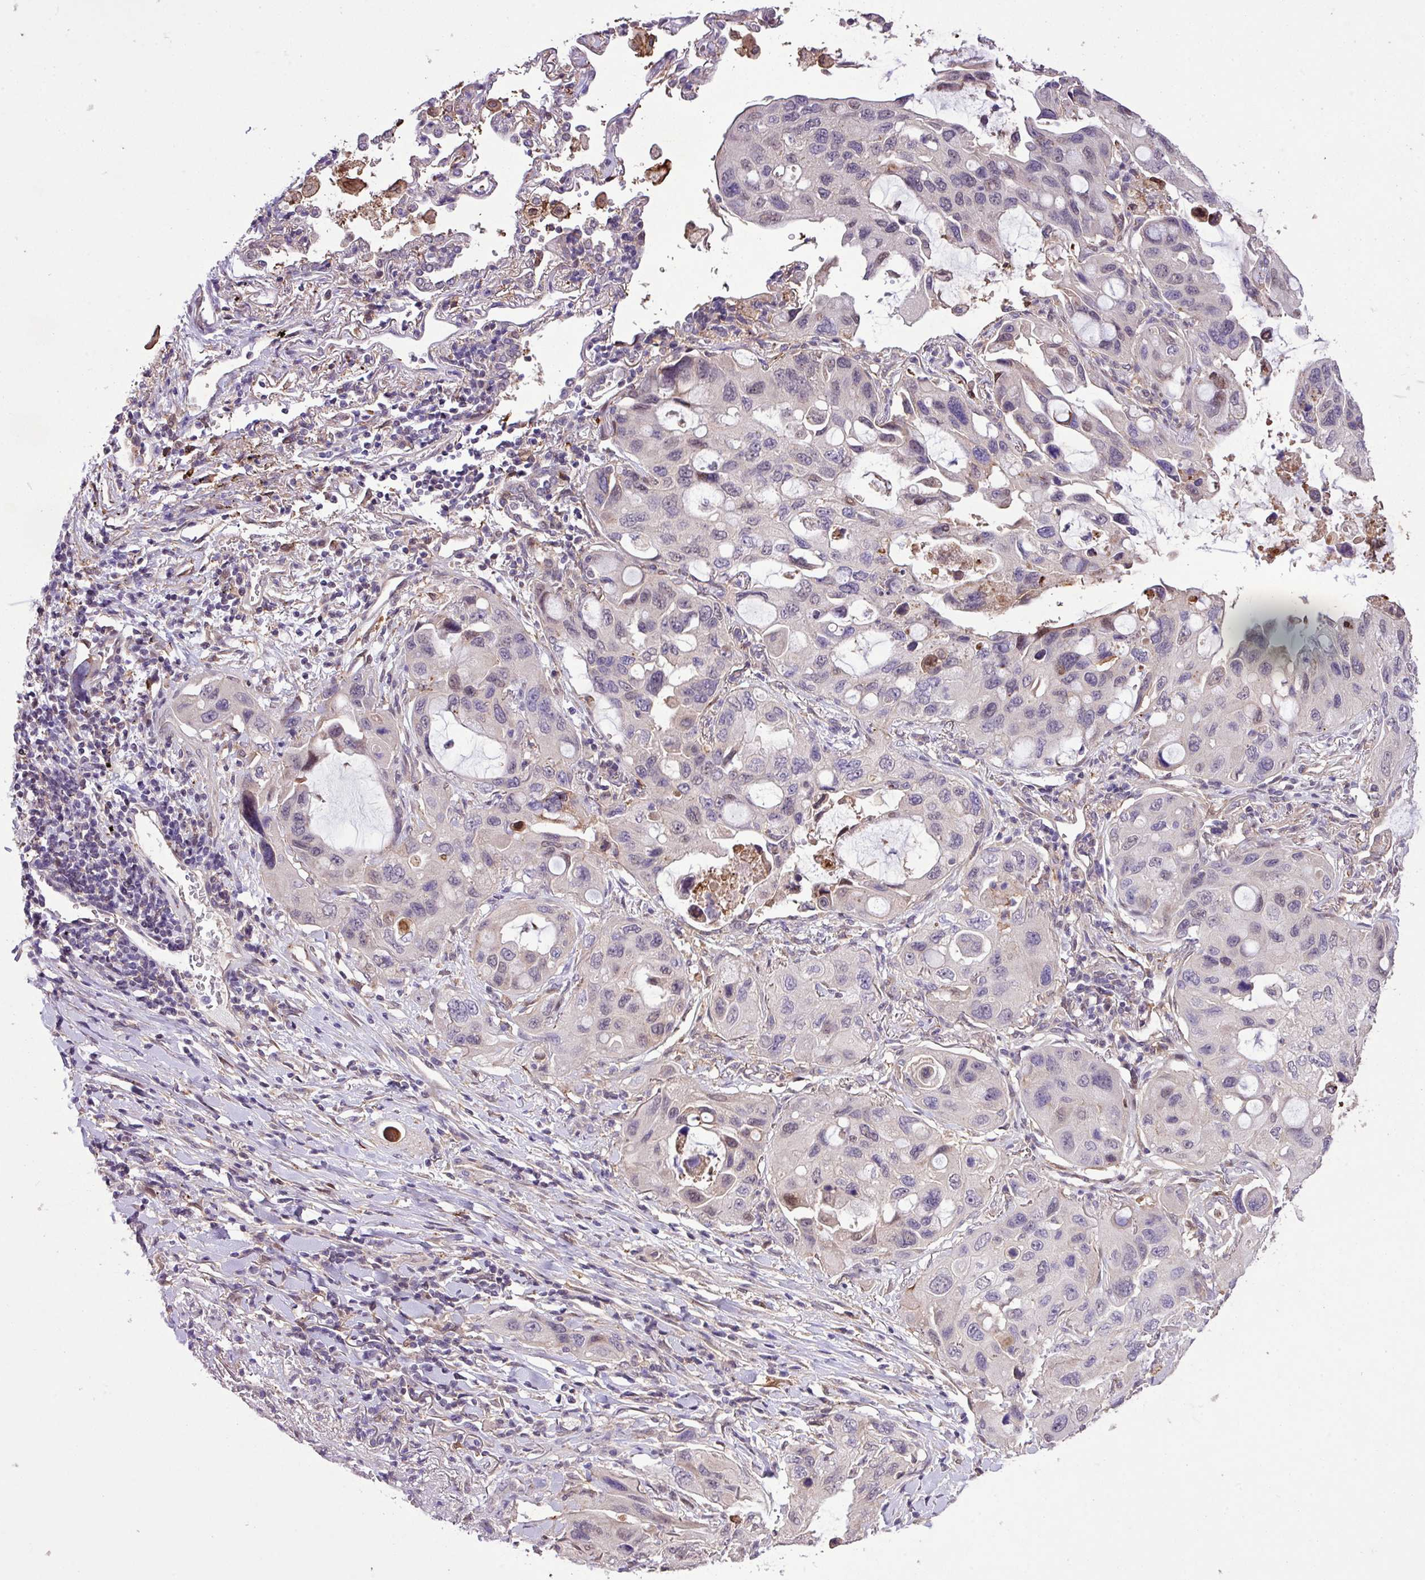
{"staining": {"intensity": "negative", "quantity": "none", "location": "none"}, "tissue": "lung cancer", "cell_type": "Tumor cells", "image_type": "cancer", "snomed": [{"axis": "morphology", "description": "Squamous cell carcinoma, NOS"}, {"axis": "topography", "description": "Lung"}], "caption": "The photomicrograph shows no staining of tumor cells in lung cancer (squamous cell carcinoma).", "gene": "RPP25L", "patient": {"sex": "female", "age": 73}}